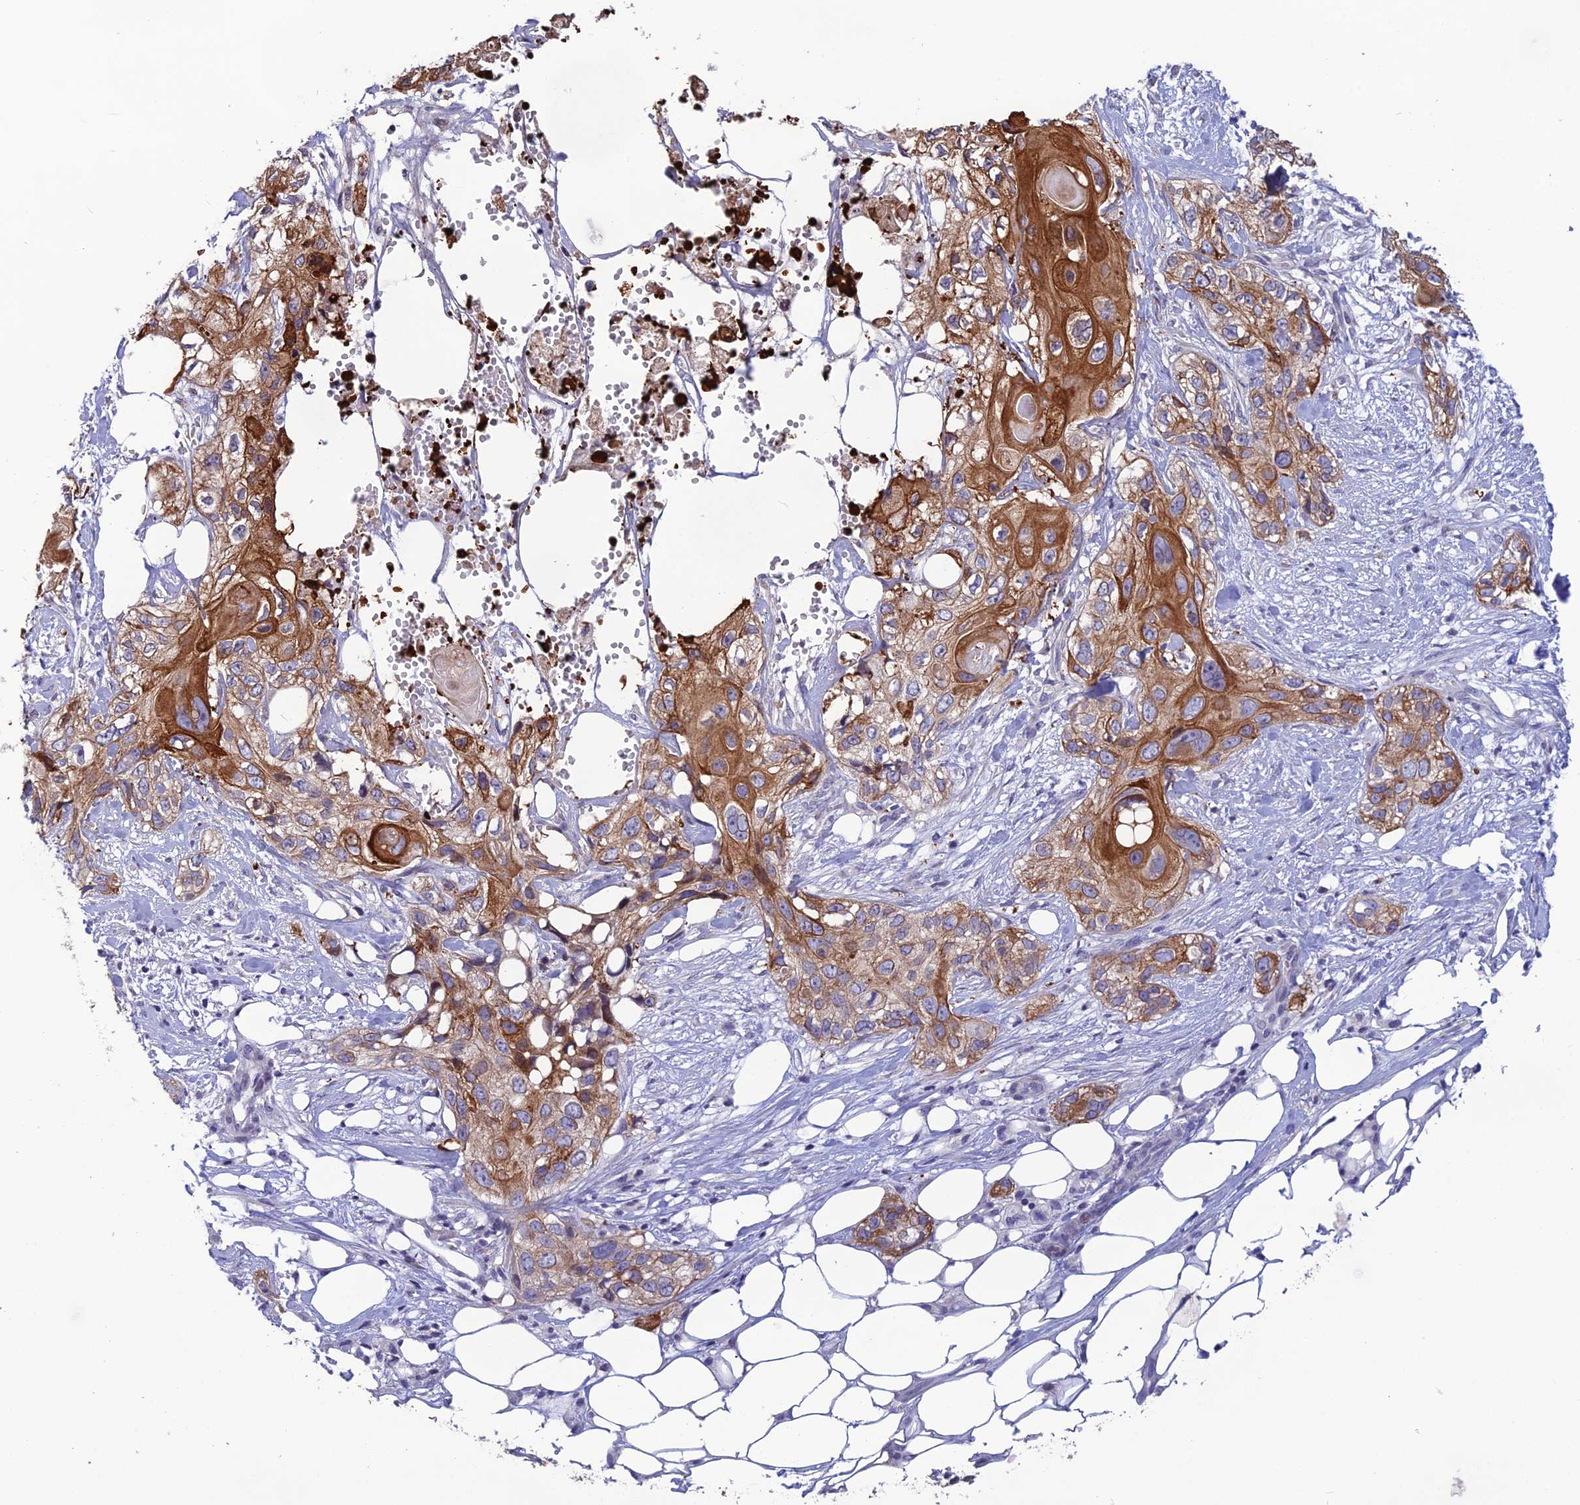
{"staining": {"intensity": "moderate", "quantity": ">75%", "location": "cytoplasmic/membranous"}, "tissue": "skin cancer", "cell_type": "Tumor cells", "image_type": "cancer", "snomed": [{"axis": "morphology", "description": "Normal tissue, NOS"}, {"axis": "morphology", "description": "Squamous cell carcinoma, NOS"}, {"axis": "topography", "description": "Skin"}], "caption": "Human squamous cell carcinoma (skin) stained with a protein marker displays moderate staining in tumor cells.", "gene": "TMEM134", "patient": {"sex": "male", "age": 72}}